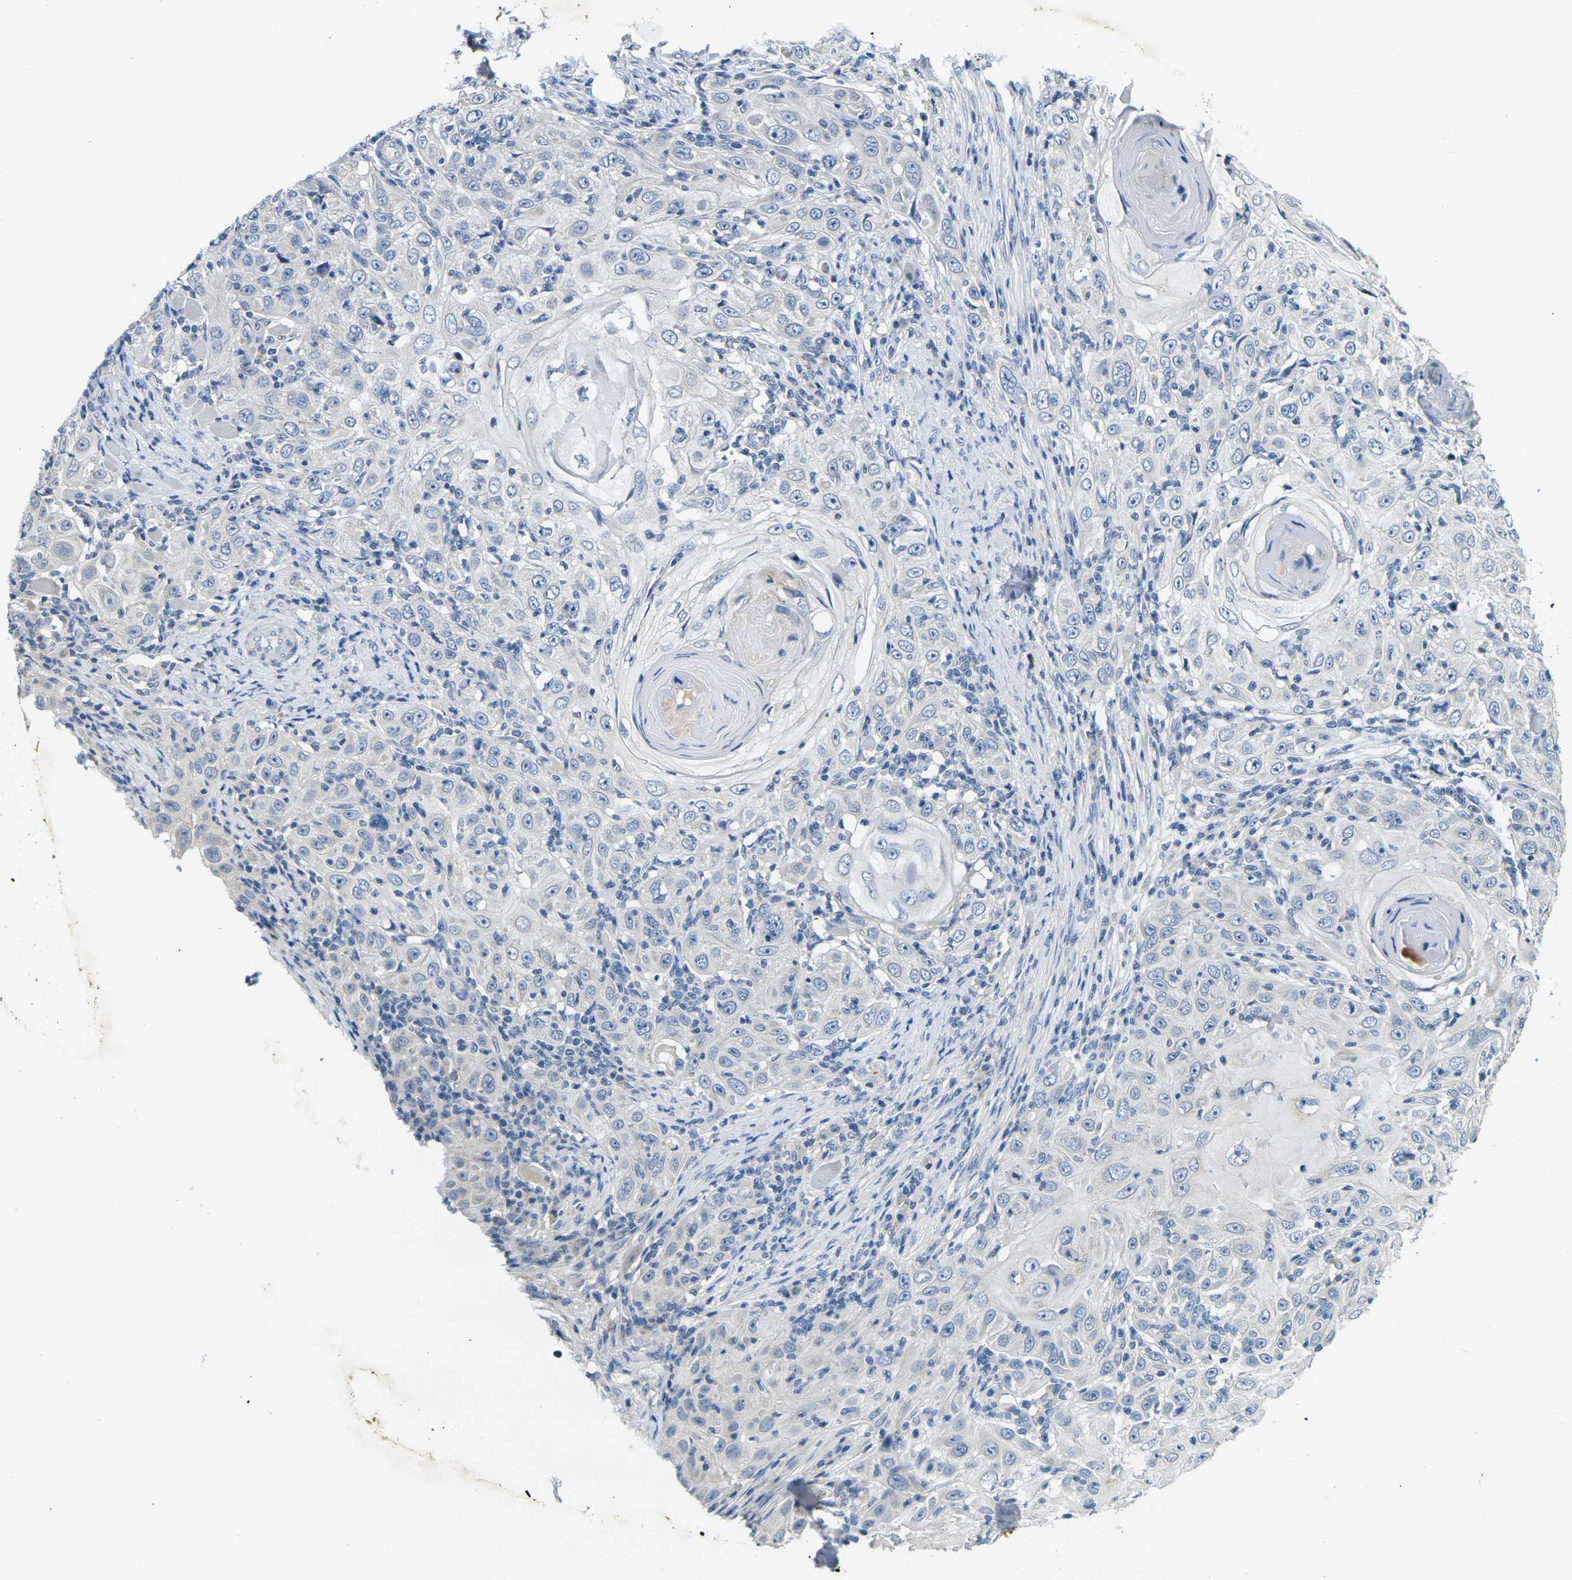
{"staining": {"intensity": "negative", "quantity": "none", "location": "none"}, "tissue": "skin cancer", "cell_type": "Tumor cells", "image_type": "cancer", "snomed": [{"axis": "morphology", "description": "Squamous cell carcinoma, NOS"}, {"axis": "topography", "description": "Skin"}], "caption": "Immunohistochemical staining of skin cancer exhibits no significant positivity in tumor cells.", "gene": "SHISAL2B", "patient": {"sex": "female", "age": 88}}